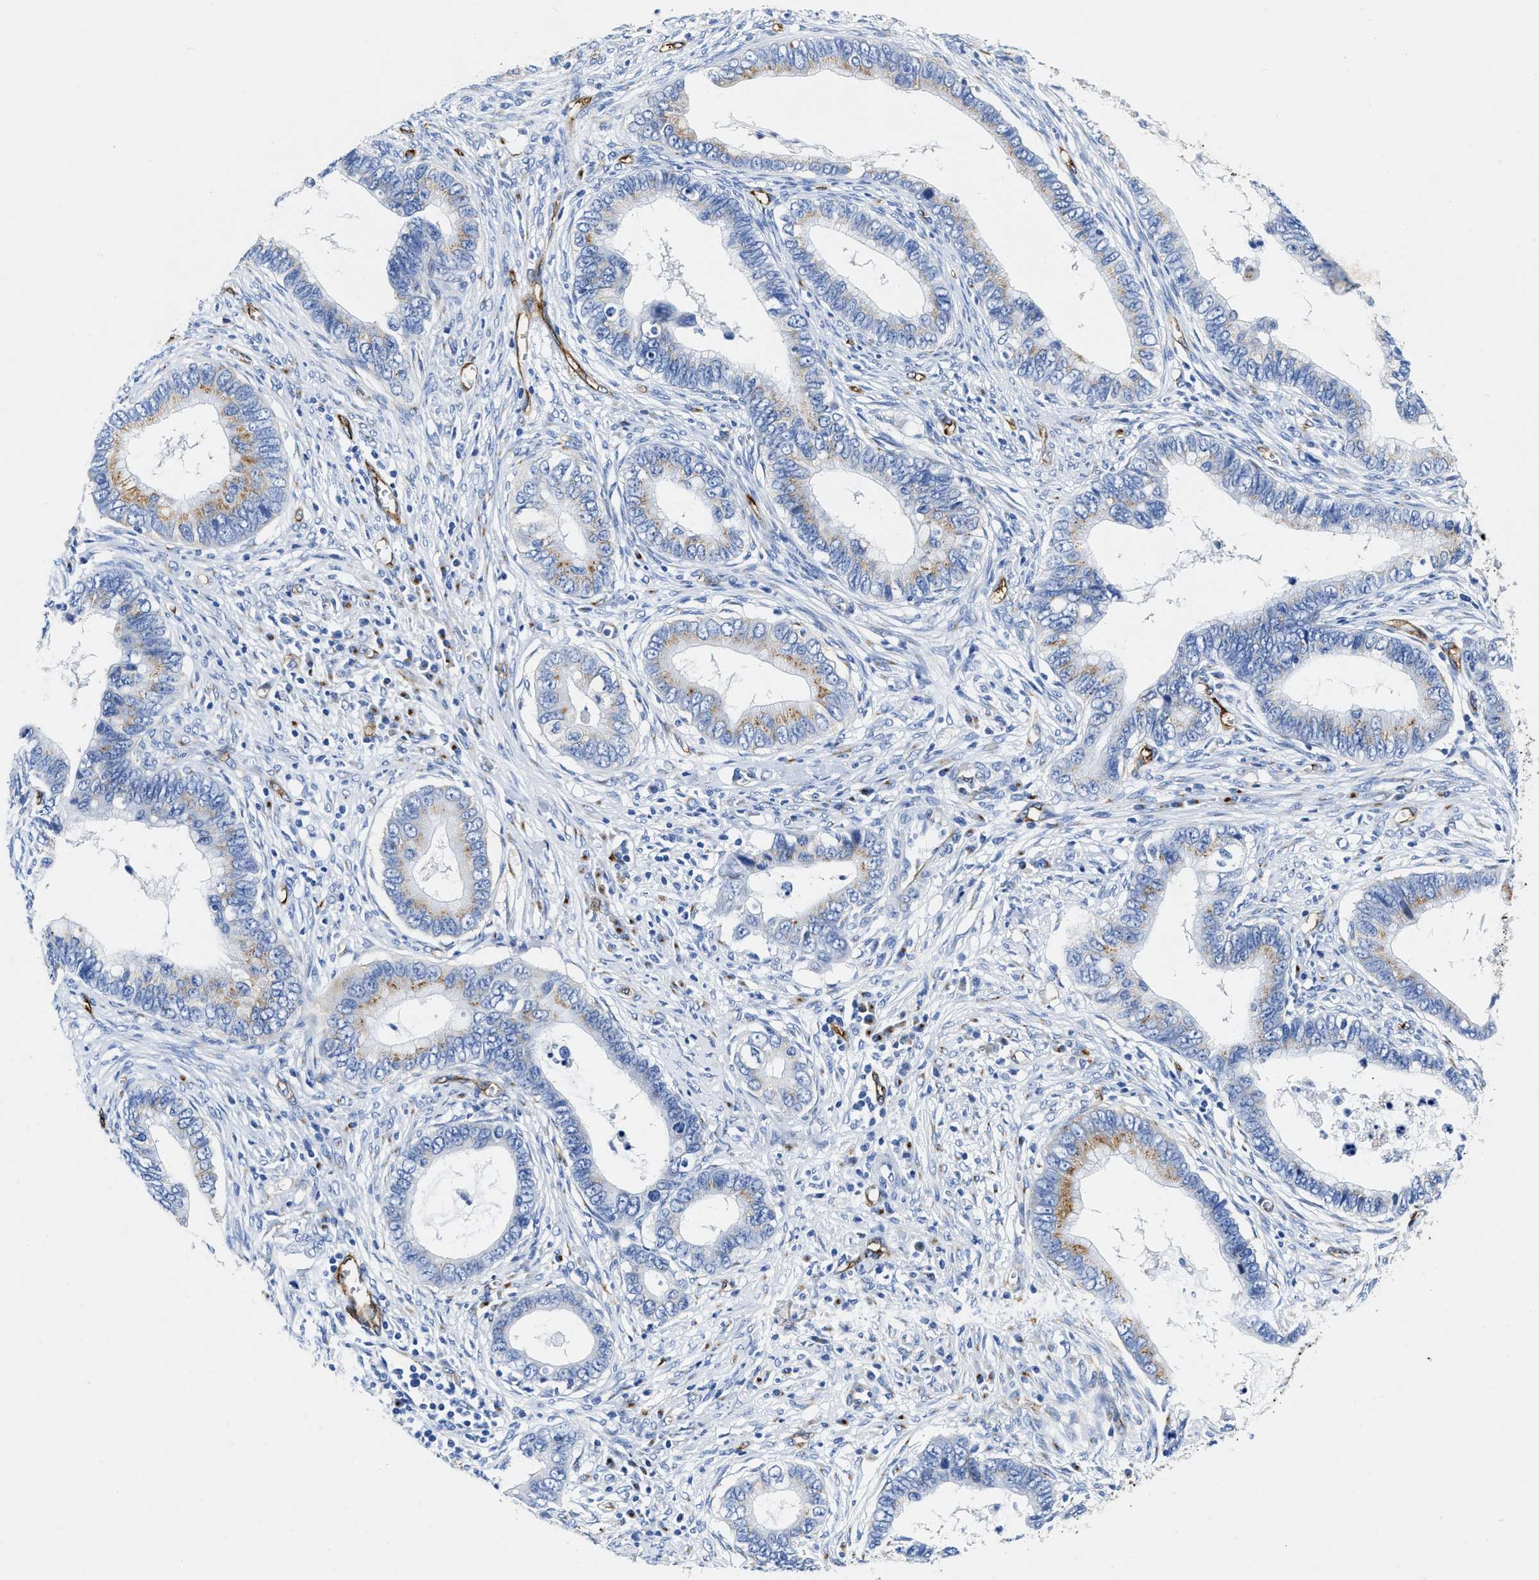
{"staining": {"intensity": "moderate", "quantity": "<25%", "location": "cytoplasmic/membranous"}, "tissue": "cervical cancer", "cell_type": "Tumor cells", "image_type": "cancer", "snomed": [{"axis": "morphology", "description": "Adenocarcinoma, NOS"}, {"axis": "topography", "description": "Cervix"}], "caption": "Cervical adenocarcinoma stained with a brown dye displays moderate cytoplasmic/membranous positive staining in about <25% of tumor cells.", "gene": "TVP23B", "patient": {"sex": "female", "age": 44}}